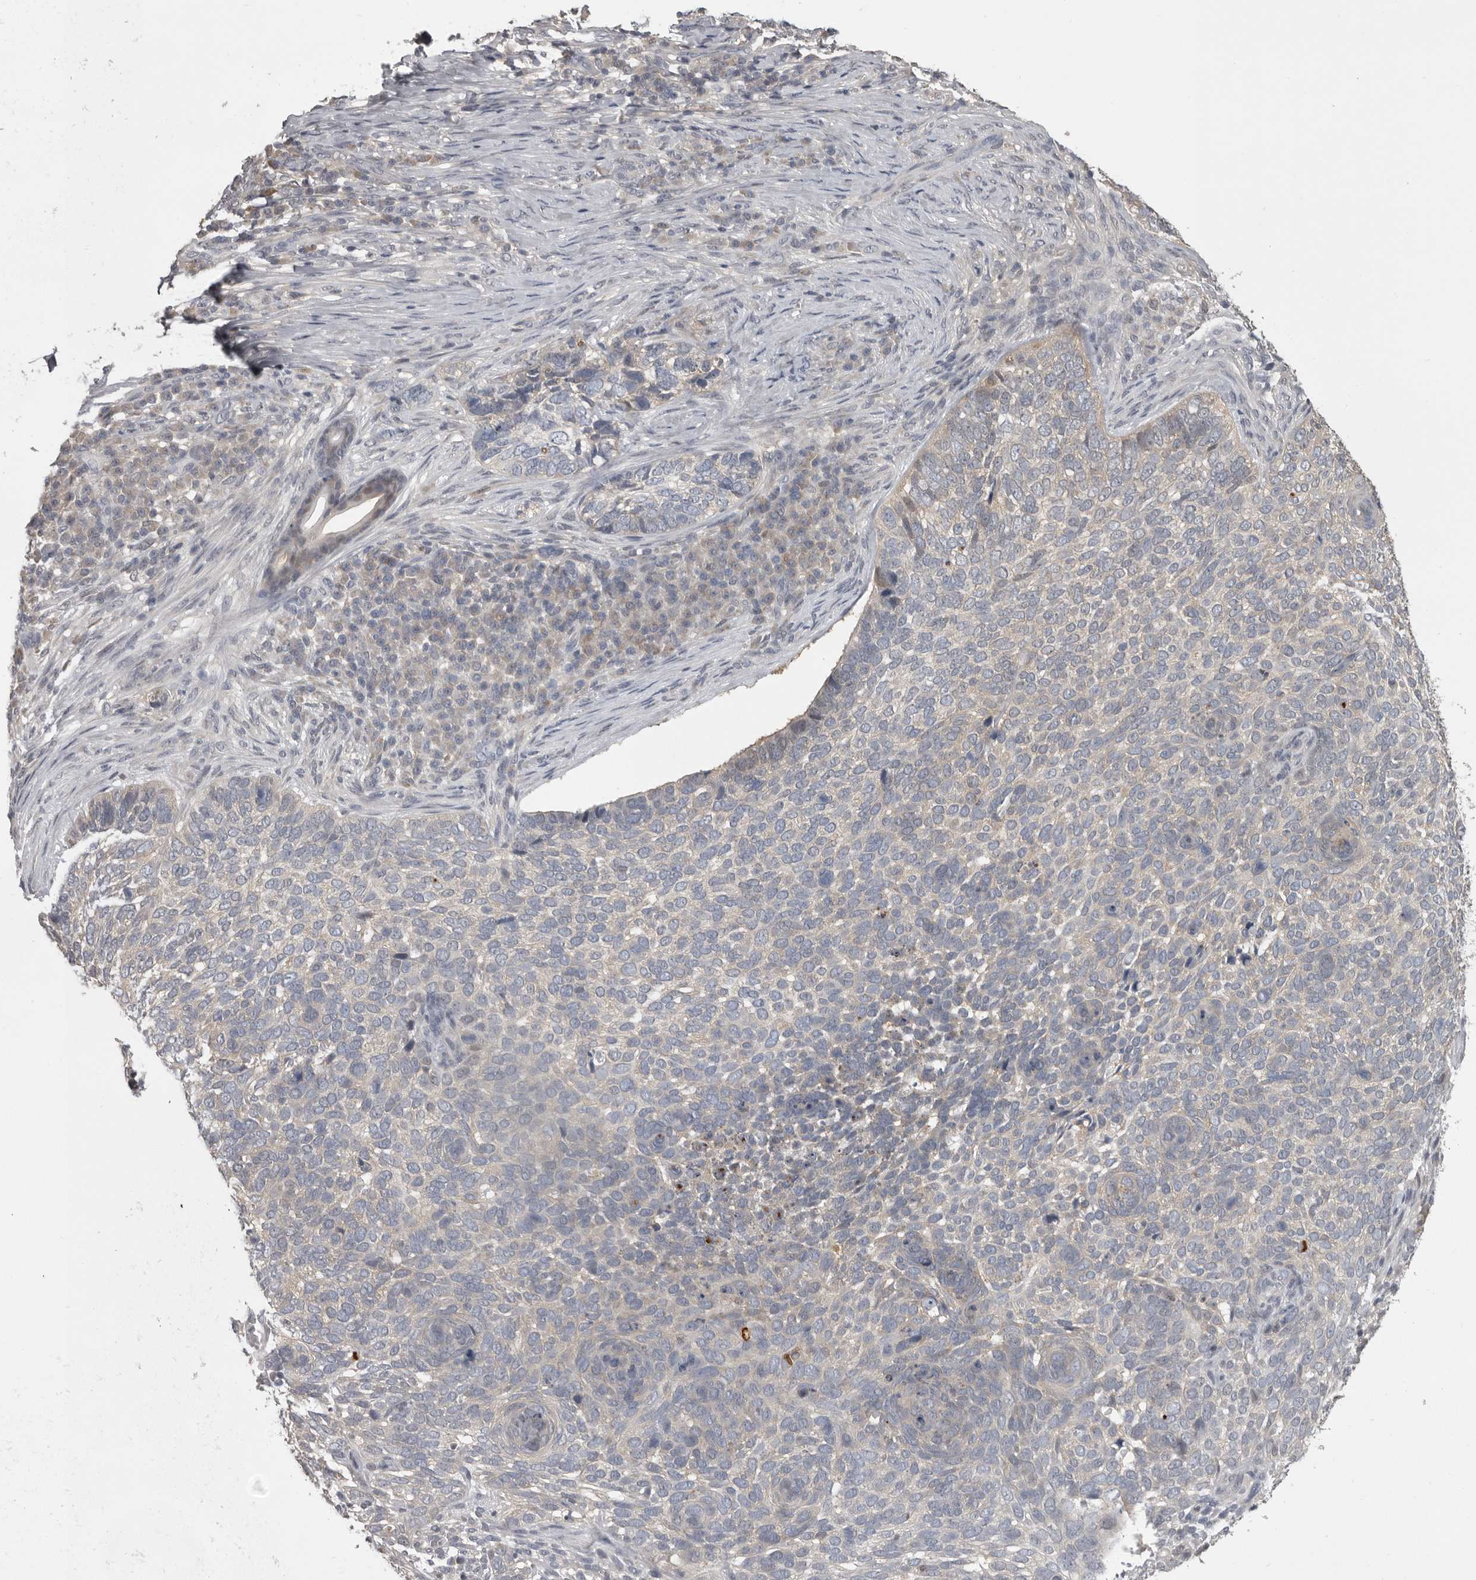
{"staining": {"intensity": "negative", "quantity": "none", "location": "none"}, "tissue": "skin cancer", "cell_type": "Tumor cells", "image_type": "cancer", "snomed": [{"axis": "morphology", "description": "Basal cell carcinoma"}, {"axis": "topography", "description": "Skin"}], "caption": "The photomicrograph demonstrates no significant staining in tumor cells of skin cancer (basal cell carcinoma). Nuclei are stained in blue.", "gene": "MDH1", "patient": {"sex": "female", "age": 64}}